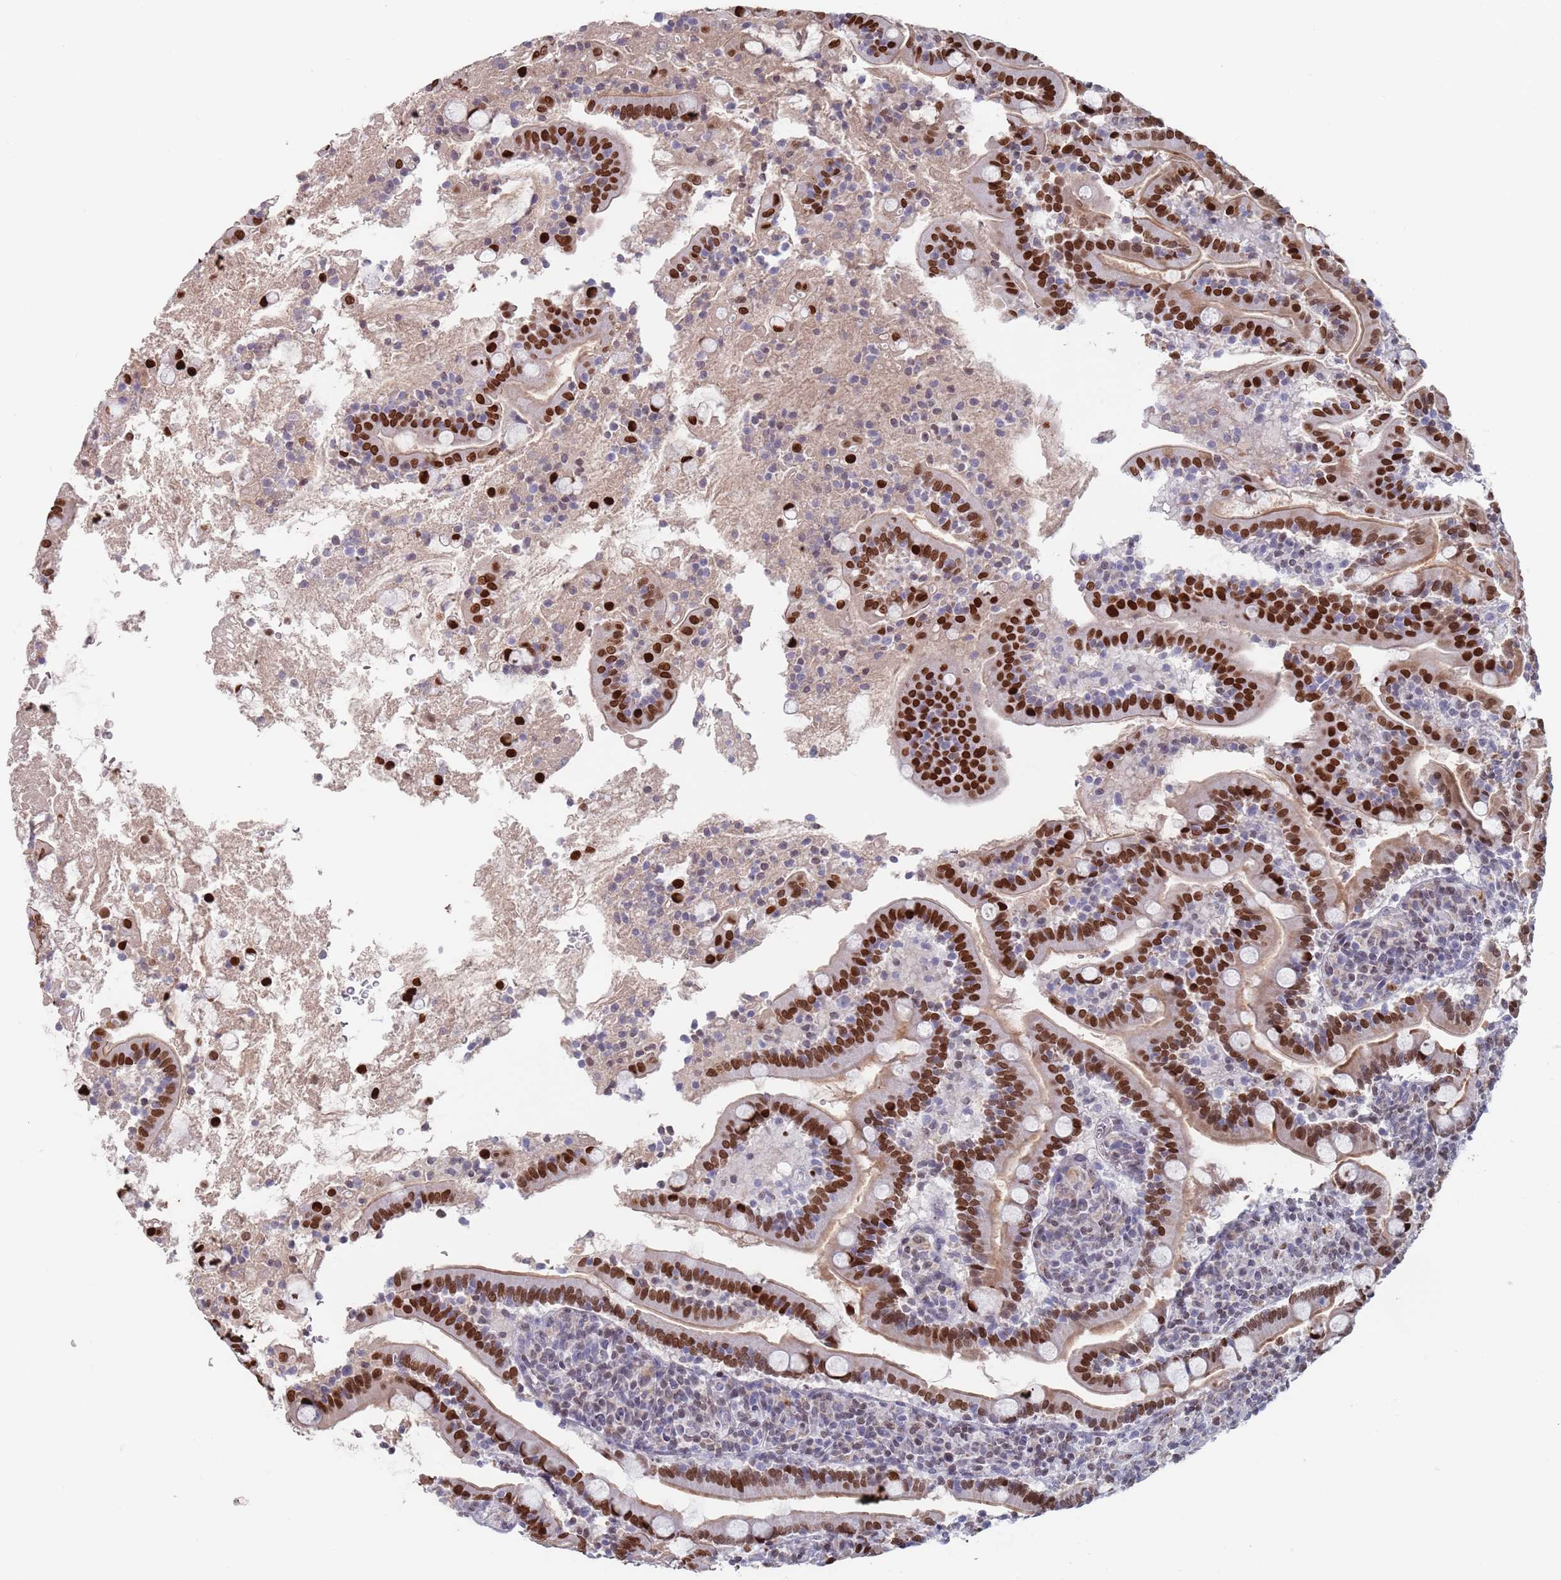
{"staining": {"intensity": "strong", "quantity": ">75%", "location": "cytoplasmic/membranous,nuclear"}, "tissue": "duodenum", "cell_type": "Glandular cells", "image_type": "normal", "snomed": [{"axis": "morphology", "description": "Normal tissue, NOS"}, {"axis": "topography", "description": "Duodenum"}], "caption": "About >75% of glandular cells in benign human duodenum show strong cytoplasmic/membranous,nuclear protein positivity as visualized by brown immunohistochemical staining.", "gene": "MFSD12", "patient": {"sex": "male", "age": 35}}